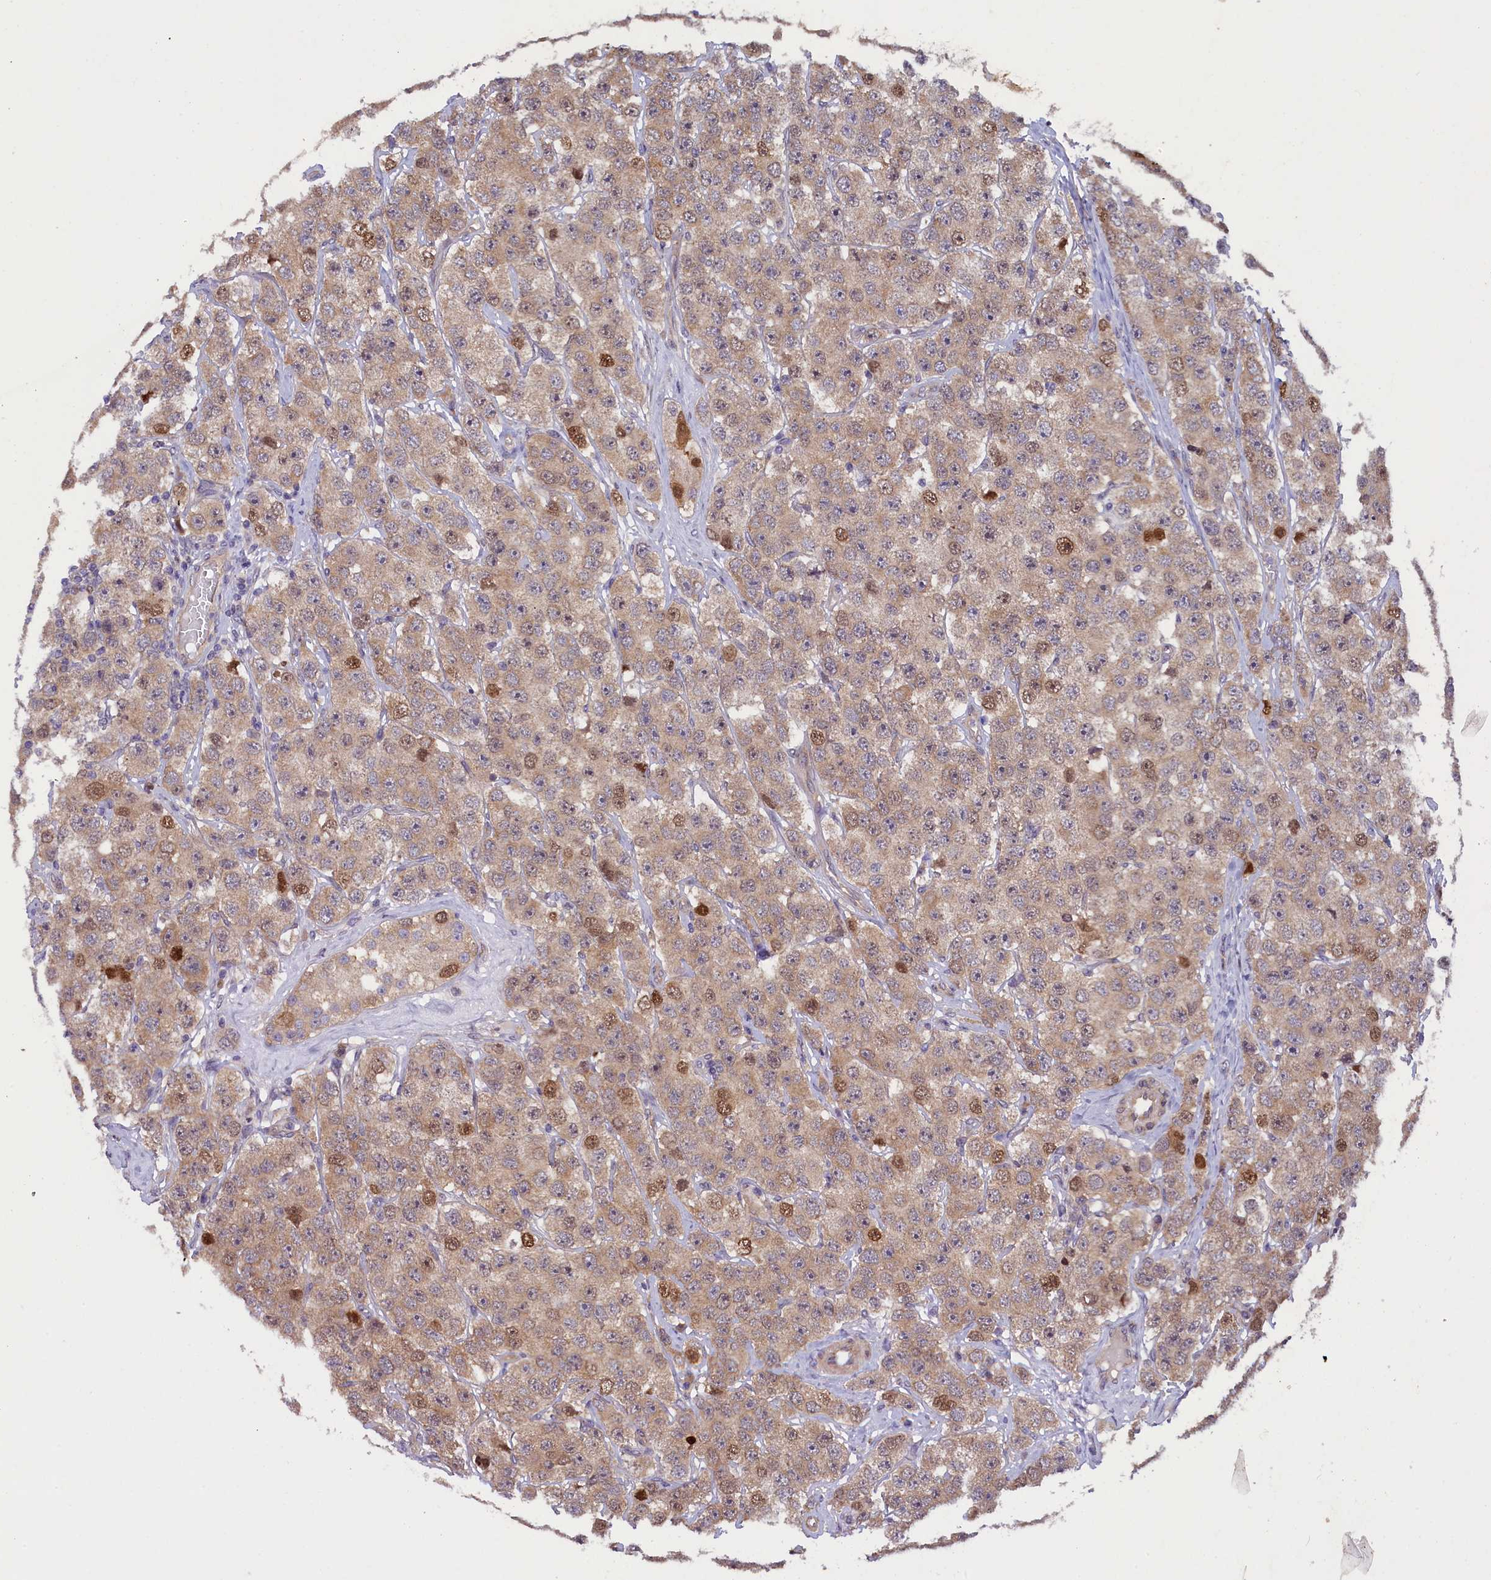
{"staining": {"intensity": "moderate", "quantity": "<25%", "location": "cytoplasmic/membranous,nuclear"}, "tissue": "testis cancer", "cell_type": "Tumor cells", "image_type": "cancer", "snomed": [{"axis": "morphology", "description": "Seminoma, NOS"}, {"axis": "topography", "description": "Testis"}], "caption": "Immunohistochemical staining of human seminoma (testis) demonstrates moderate cytoplasmic/membranous and nuclear protein staining in approximately <25% of tumor cells. (IHC, brightfield microscopy, high magnification).", "gene": "CCDC9B", "patient": {"sex": "male", "age": 28}}